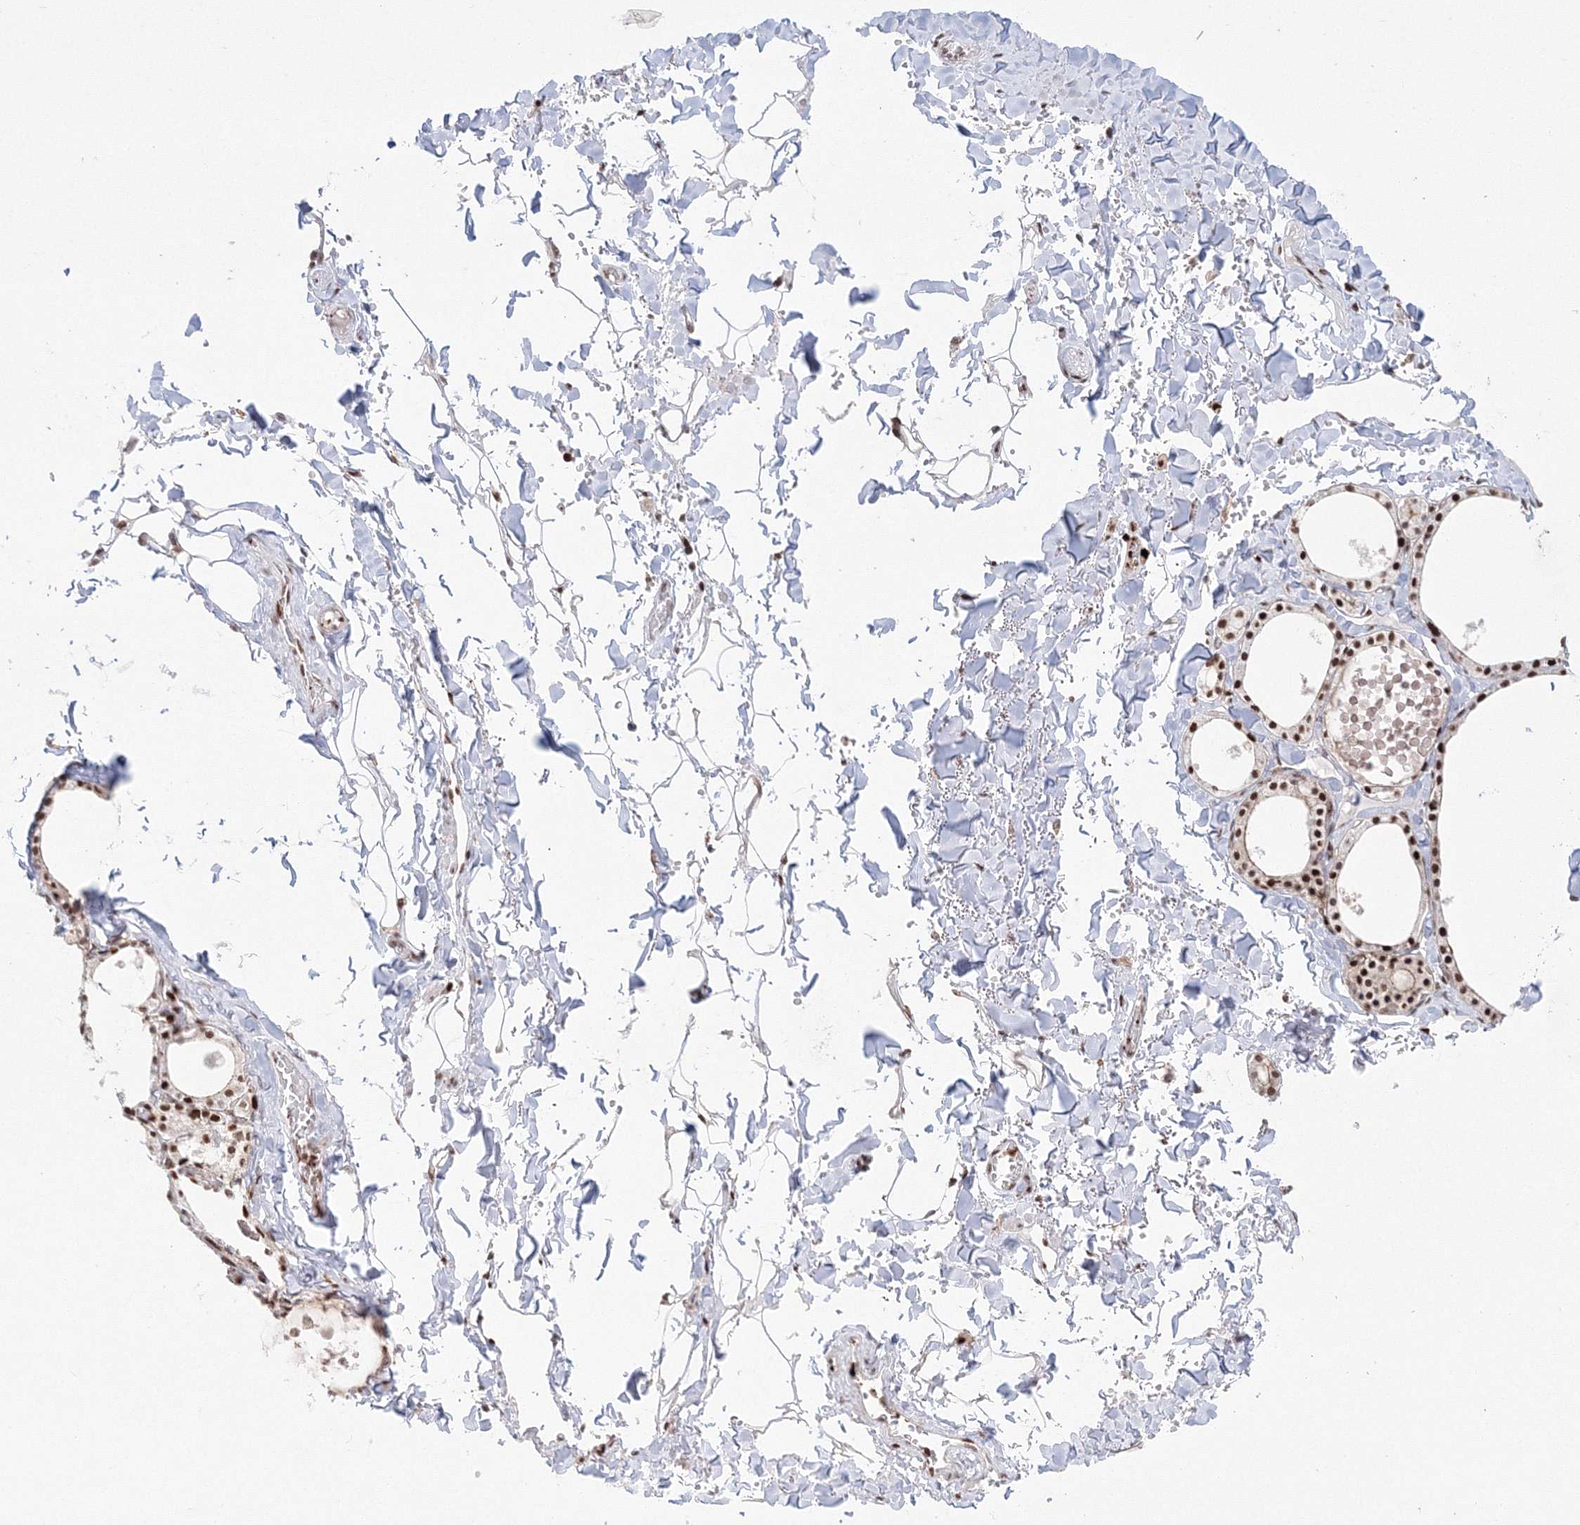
{"staining": {"intensity": "strong", "quantity": ">75%", "location": "nuclear"}, "tissue": "thyroid gland", "cell_type": "Glandular cells", "image_type": "normal", "snomed": [{"axis": "morphology", "description": "Normal tissue, NOS"}, {"axis": "topography", "description": "Thyroid gland"}], "caption": "This is an image of immunohistochemistry (IHC) staining of normal thyroid gland, which shows strong expression in the nuclear of glandular cells.", "gene": "LIG1", "patient": {"sex": "male", "age": 56}}